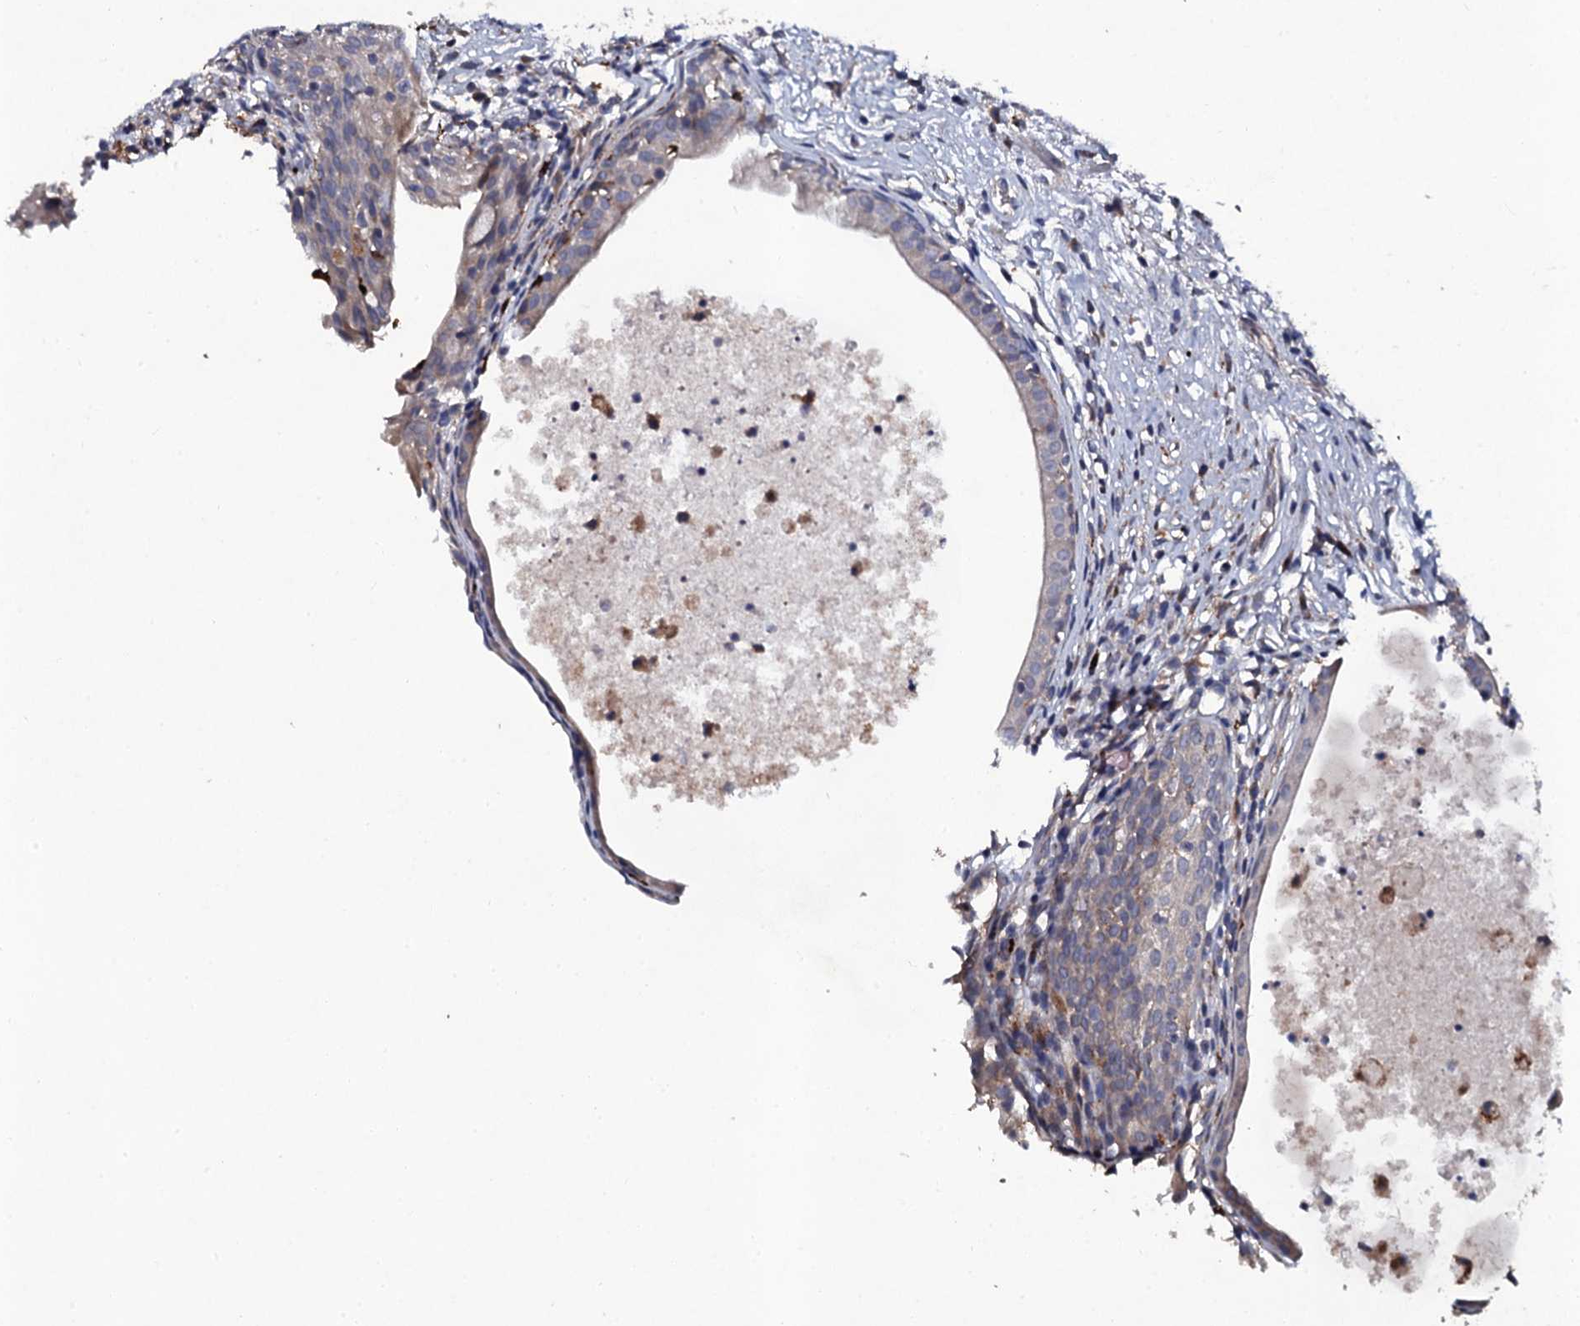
{"staining": {"intensity": "weak", "quantity": "<25%", "location": "cytoplasmic/membranous"}, "tissue": "urinary bladder", "cell_type": "Urothelial cells", "image_type": "normal", "snomed": [{"axis": "morphology", "description": "Normal tissue, NOS"}, {"axis": "morphology", "description": "Inflammation, NOS"}, {"axis": "topography", "description": "Urinary bladder"}], "caption": "Urothelial cells show no significant protein positivity in benign urinary bladder. Brightfield microscopy of immunohistochemistry (IHC) stained with DAB (brown) and hematoxylin (blue), captured at high magnification.", "gene": "LRRC28", "patient": {"sex": "male", "age": 63}}